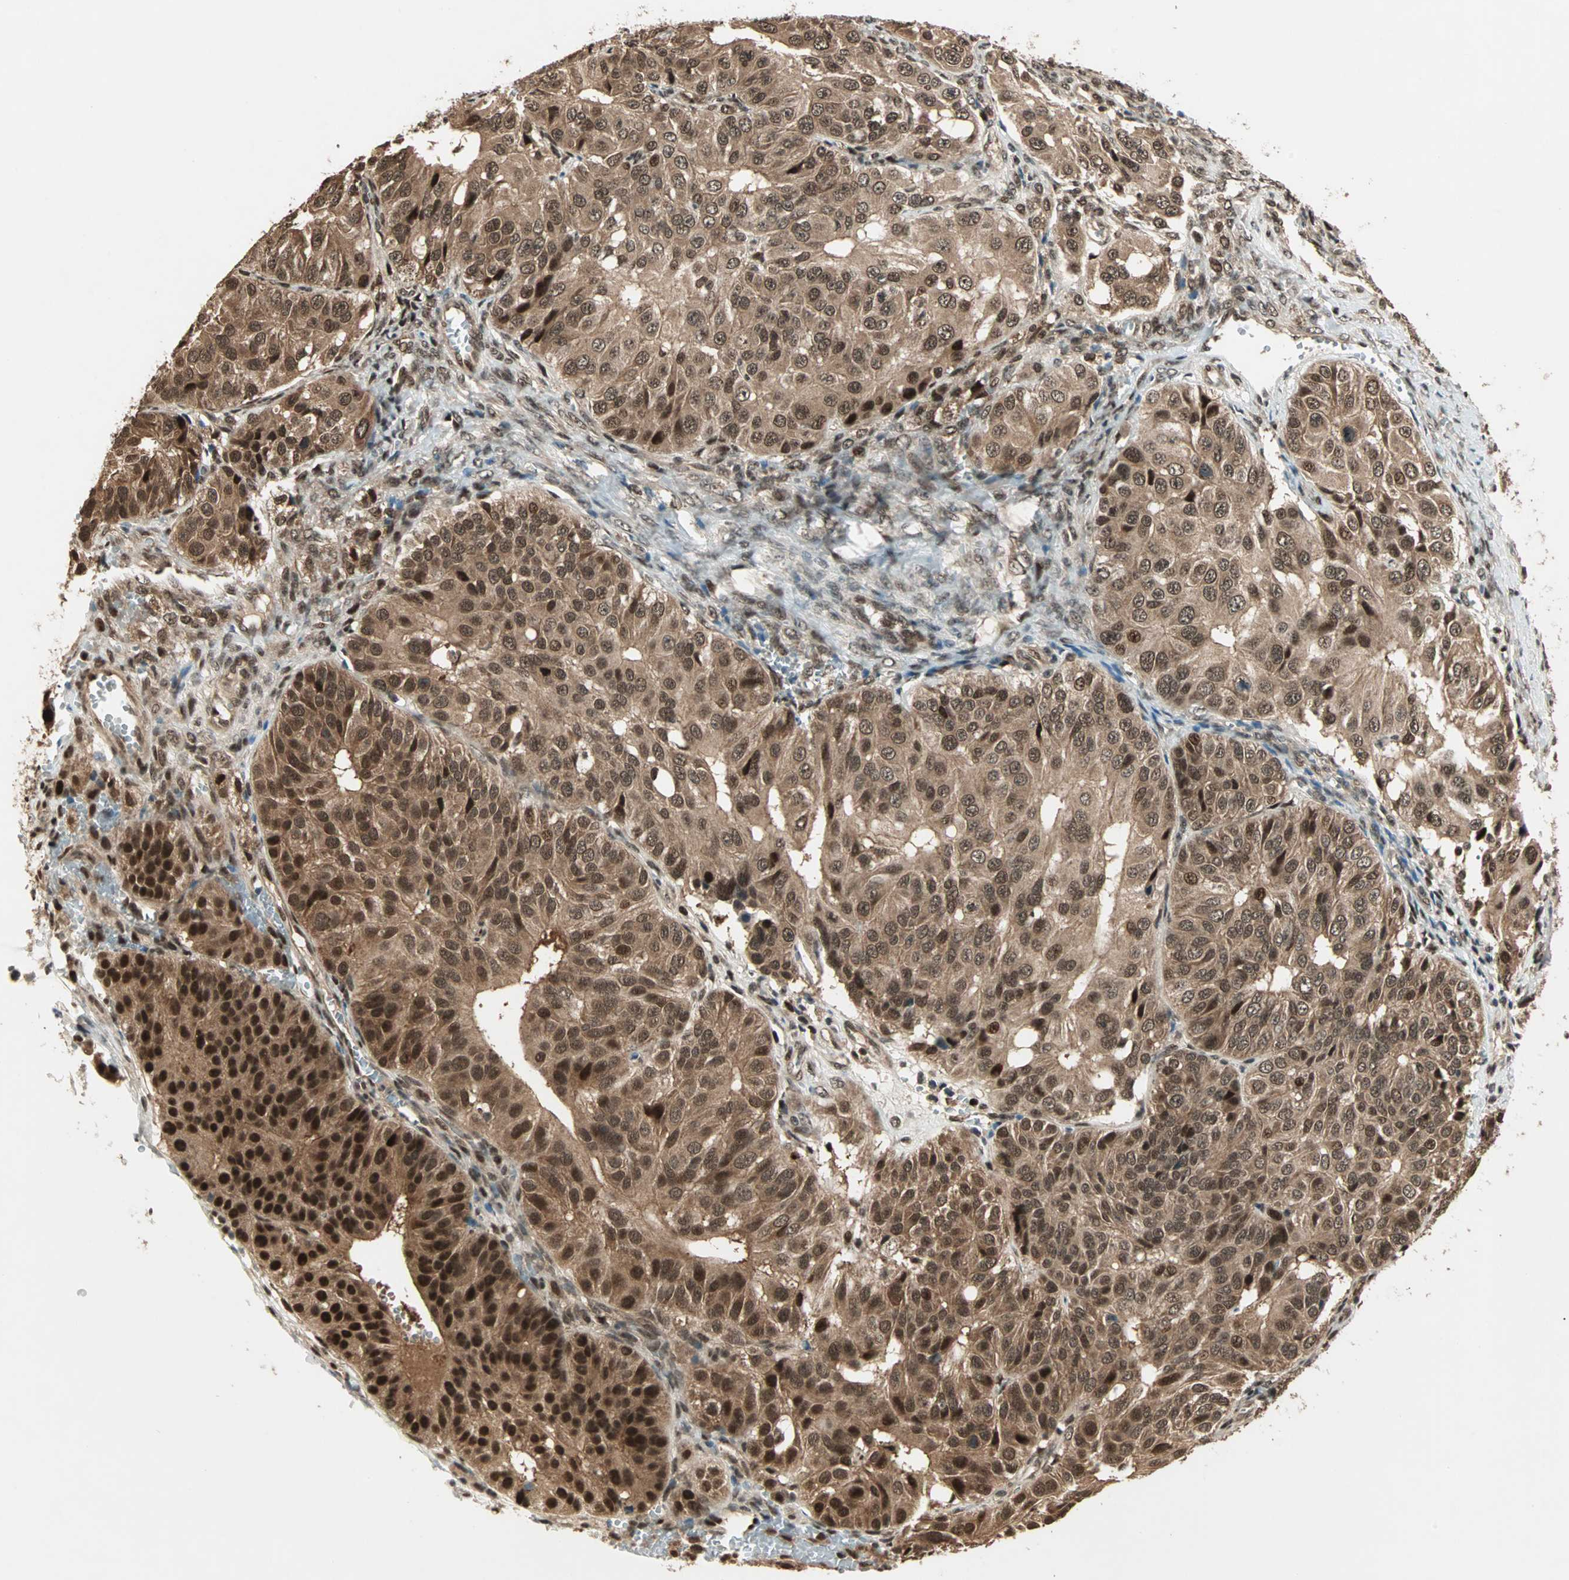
{"staining": {"intensity": "strong", "quantity": ">75%", "location": "cytoplasmic/membranous,nuclear"}, "tissue": "ovarian cancer", "cell_type": "Tumor cells", "image_type": "cancer", "snomed": [{"axis": "morphology", "description": "Carcinoma, endometroid"}, {"axis": "topography", "description": "Ovary"}], "caption": "Tumor cells reveal strong cytoplasmic/membranous and nuclear positivity in approximately >75% of cells in ovarian cancer (endometroid carcinoma).", "gene": "ZNF44", "patient": {"sex": "female", "age": 51}}